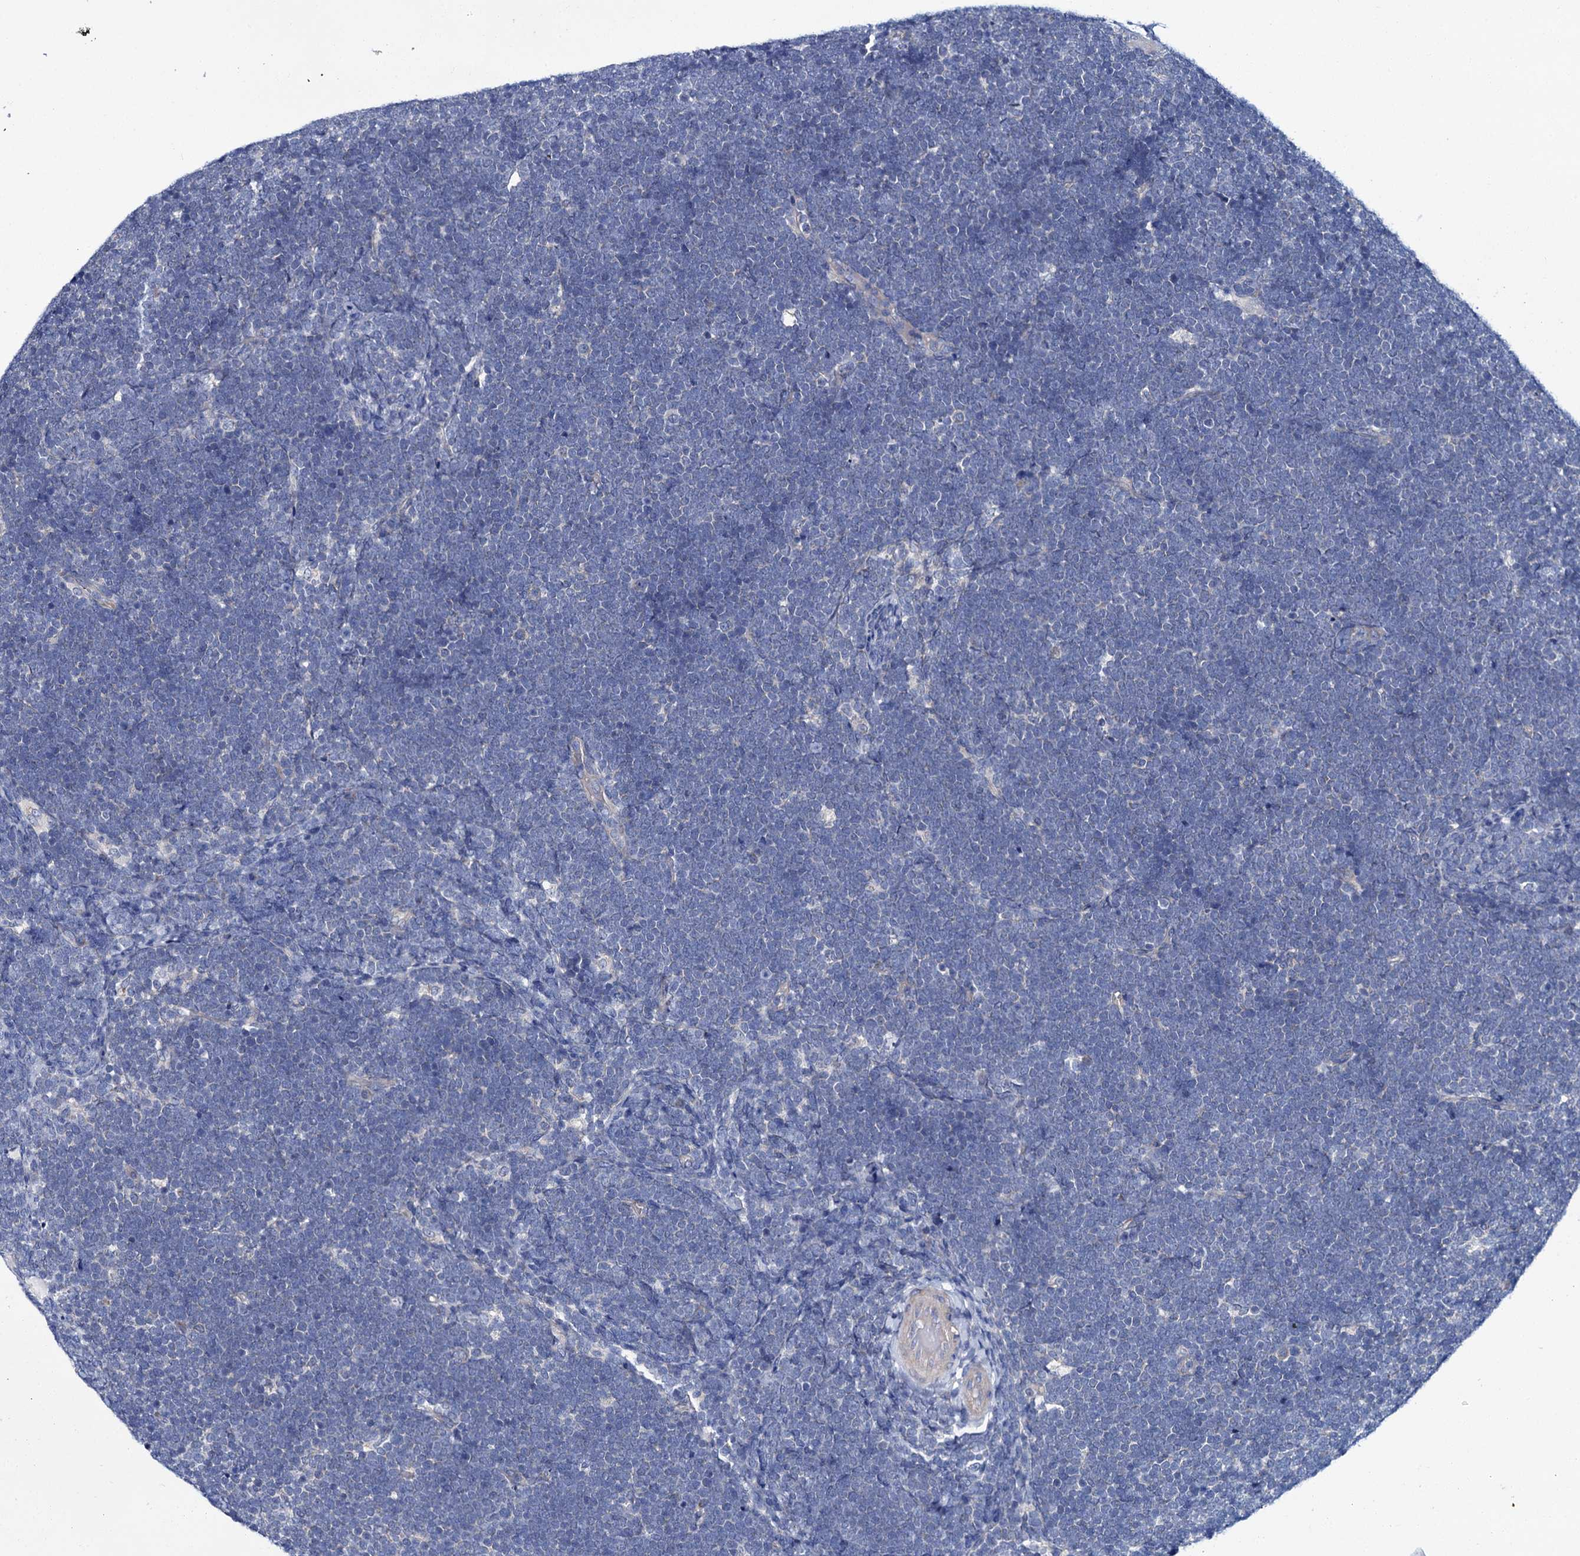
{"staining": {"intensity": "negative", "quantity": "none", "location": "none"}, "tissue": "lymphoma", "cell_type": "Tumor cells", "image_type": "cancer", "snomed": [{"axis": "morphology", "description": "Malignant lymphoma, non-Hodgkin's type, High grade"}, {"axis": "topography", "description": "Lymph node"}], "caption": "Tumor cells are negative for protein expression in human malignant lymphoma, non-Hodgkin's type (high-grade). The staining was performed using DAB to visualize the protein expression in brown, while the nuclei were stained in blue with hematoxylin (Magnification: 20x).", "gene": "CEP295", "patient": {"sex": "male", "age": 13}}